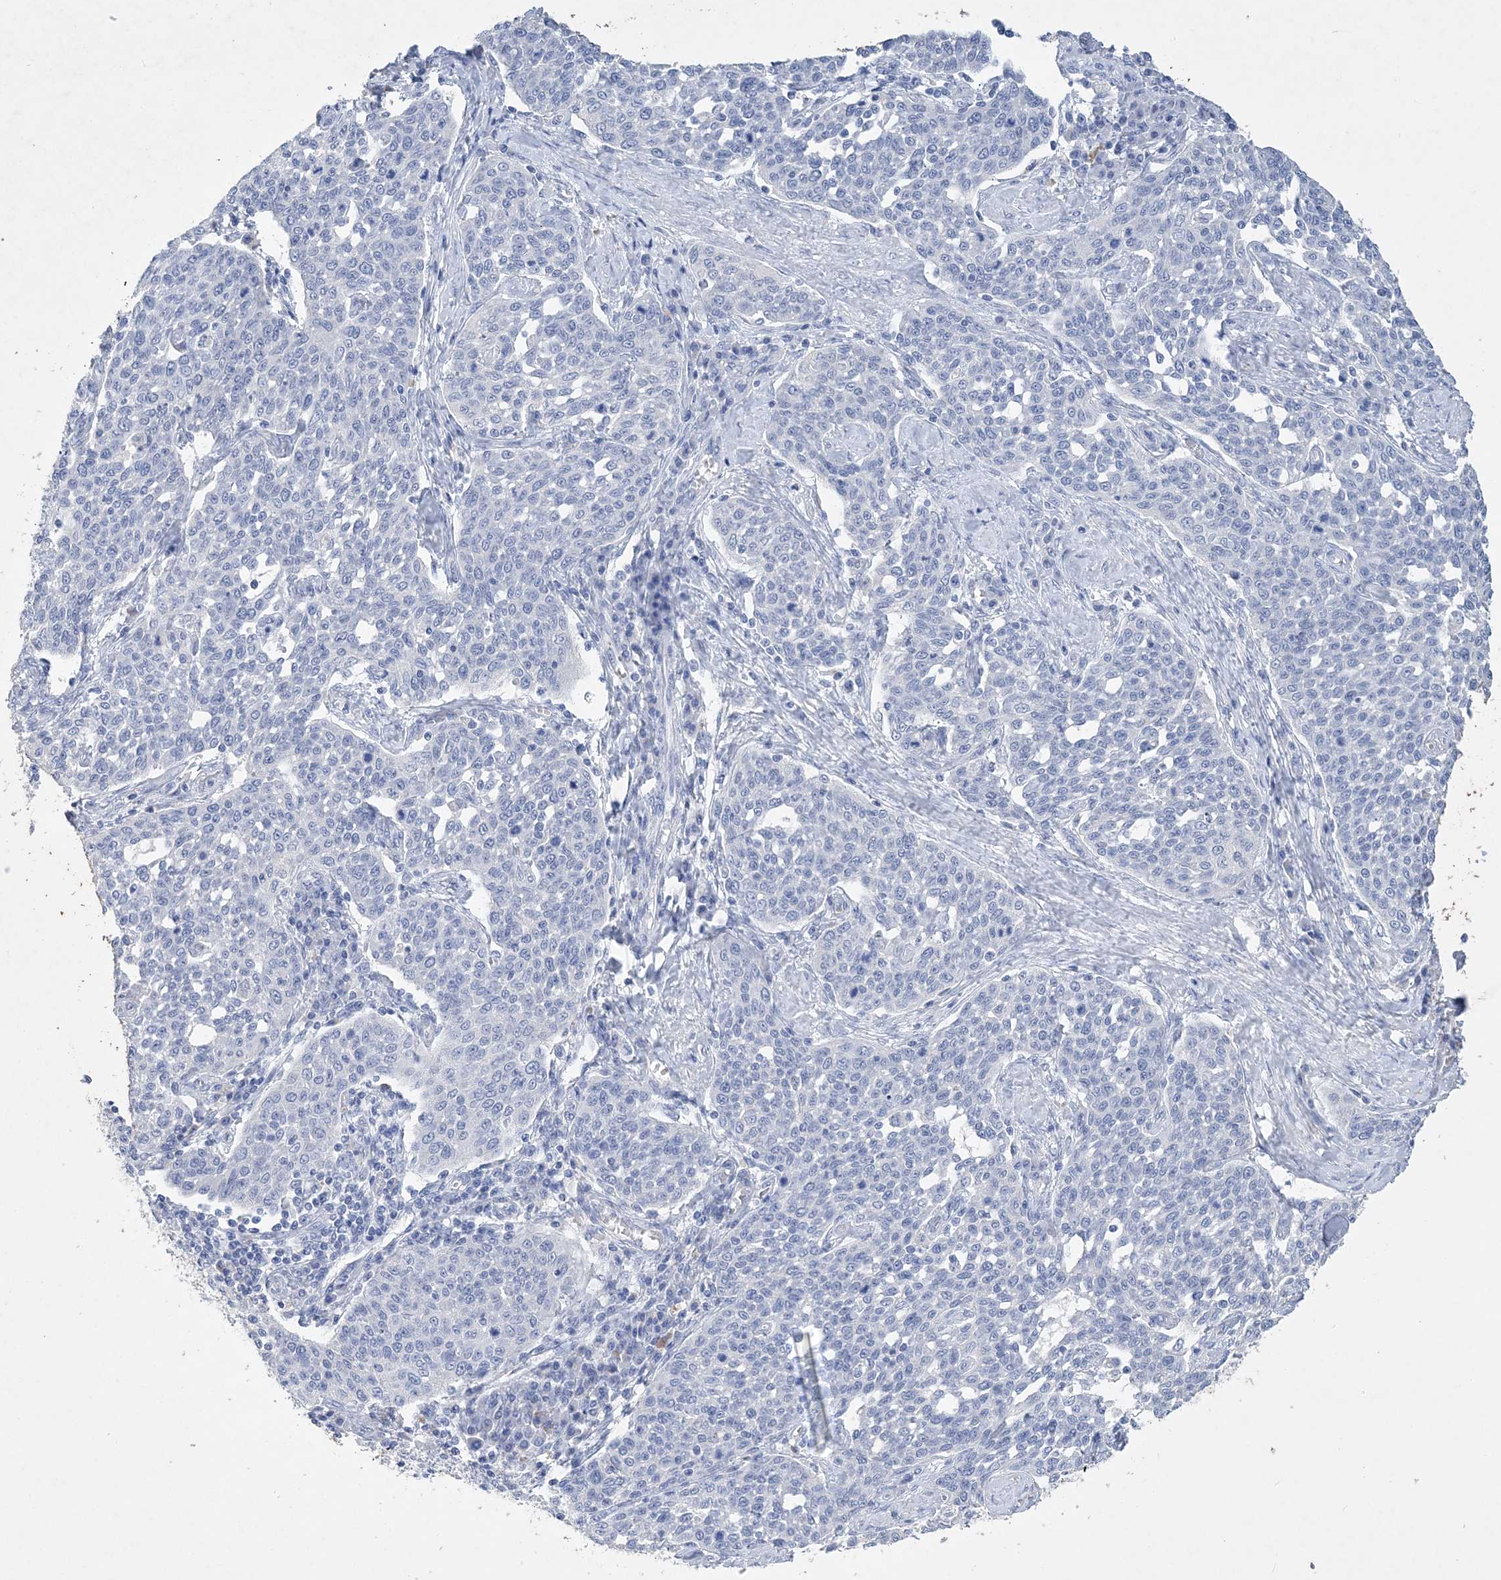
{"staining": {"intensity": "negative", "quantity": "none", "location": "none"}, "tissue": "cervical cancer", "cell_type": "Tumor cells", "image_type": "cancer", "snomed": [{"axis": "morphology", "description": "Squamous cell carcinoma, NOS"}, {"axis": "topography", "description": "Cervix"}], "caption": "Cervical cancer was stained to show a protein in brown. There is no significant positivity in tumor cells.", "gene": "COPS8", "patient": {"sex": "female", "age": 34}}